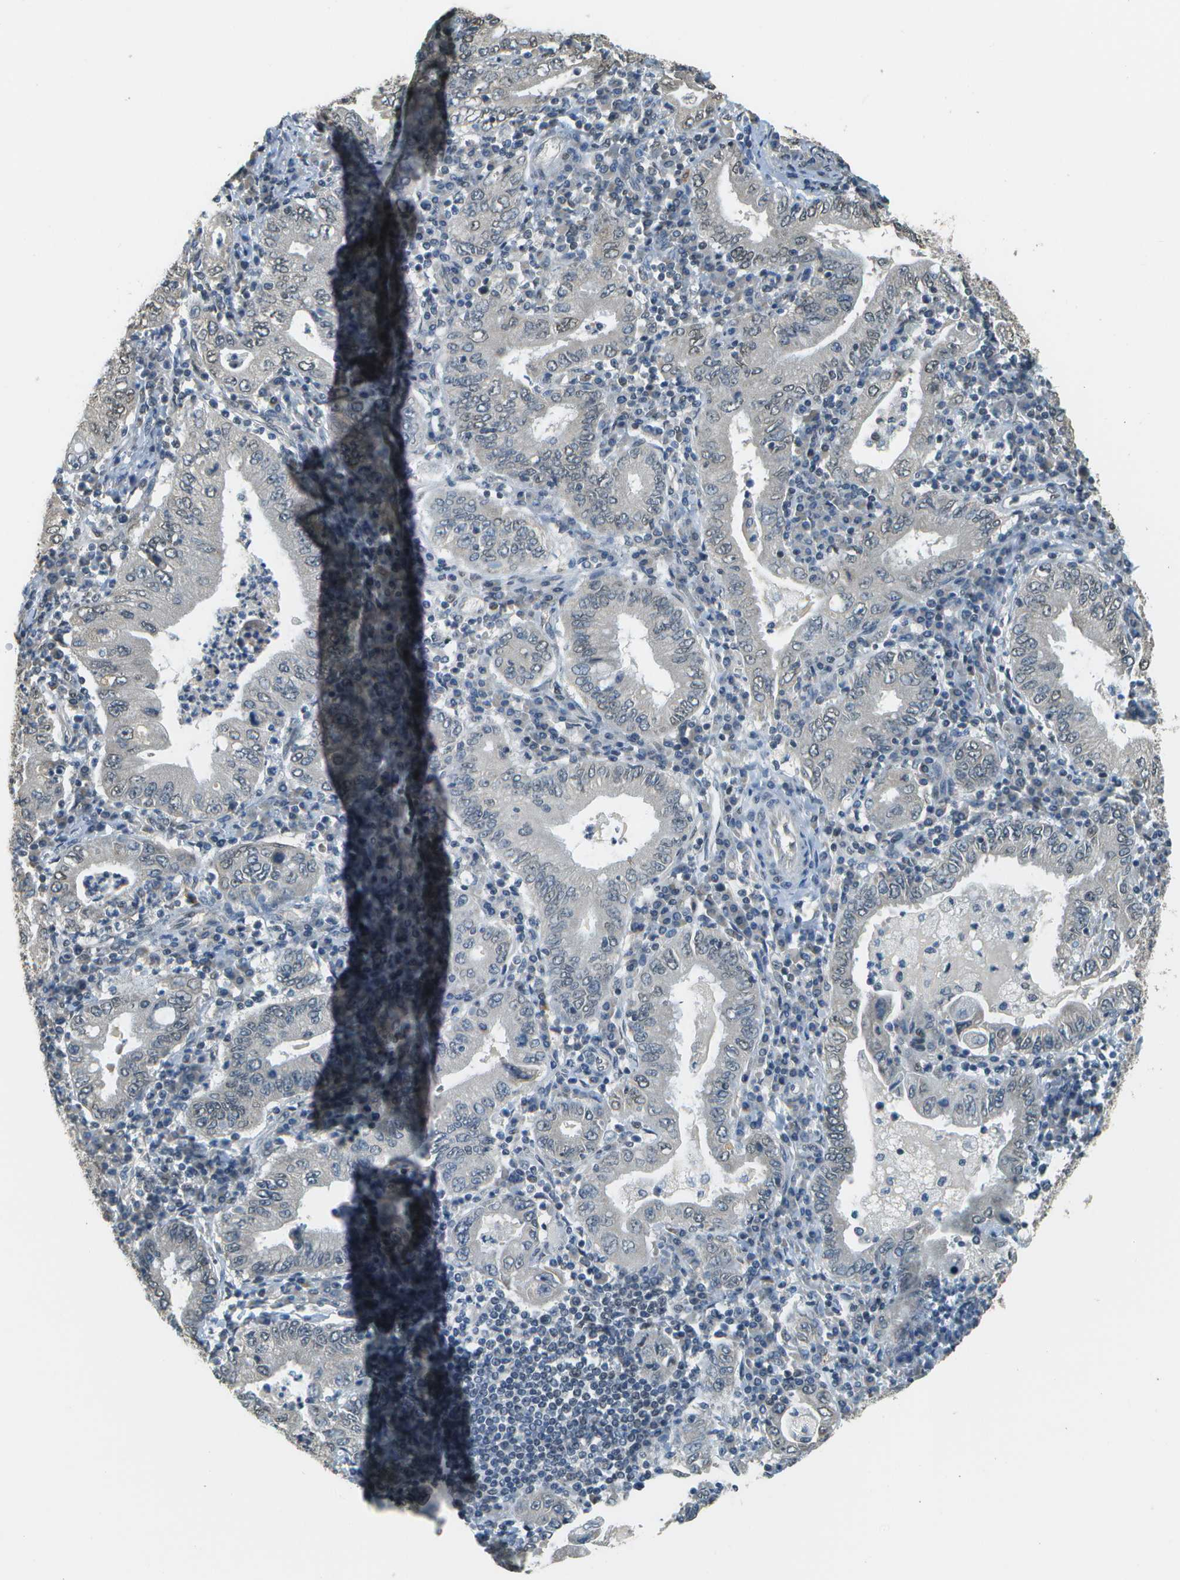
{"staining": {"intensity": "negative", "quantity": "none", "location": "none"}, "tissue": "stomach cancer", "cell_type": "Tumor cells", "image_type": "cancer", "snomed": [{"axis": "morphology", "description": "Normal tissue, NOS"}, {"axis": "morphology", "description": "Adenocarcinoma, NOS"}, {"axis": "topography", "description": "Esophagus"}, {"axis": "topography", "description": "Stomach, upper"}, {"axis": "topography", "description": "Peripheral nerve tissue"}], "caption": "DAB immunohistochemical staining of human stomach cancer reveals no significant staining in tumor cells.", "gene": "ABL2", "patient": {"sex": "male", "age": 62}}